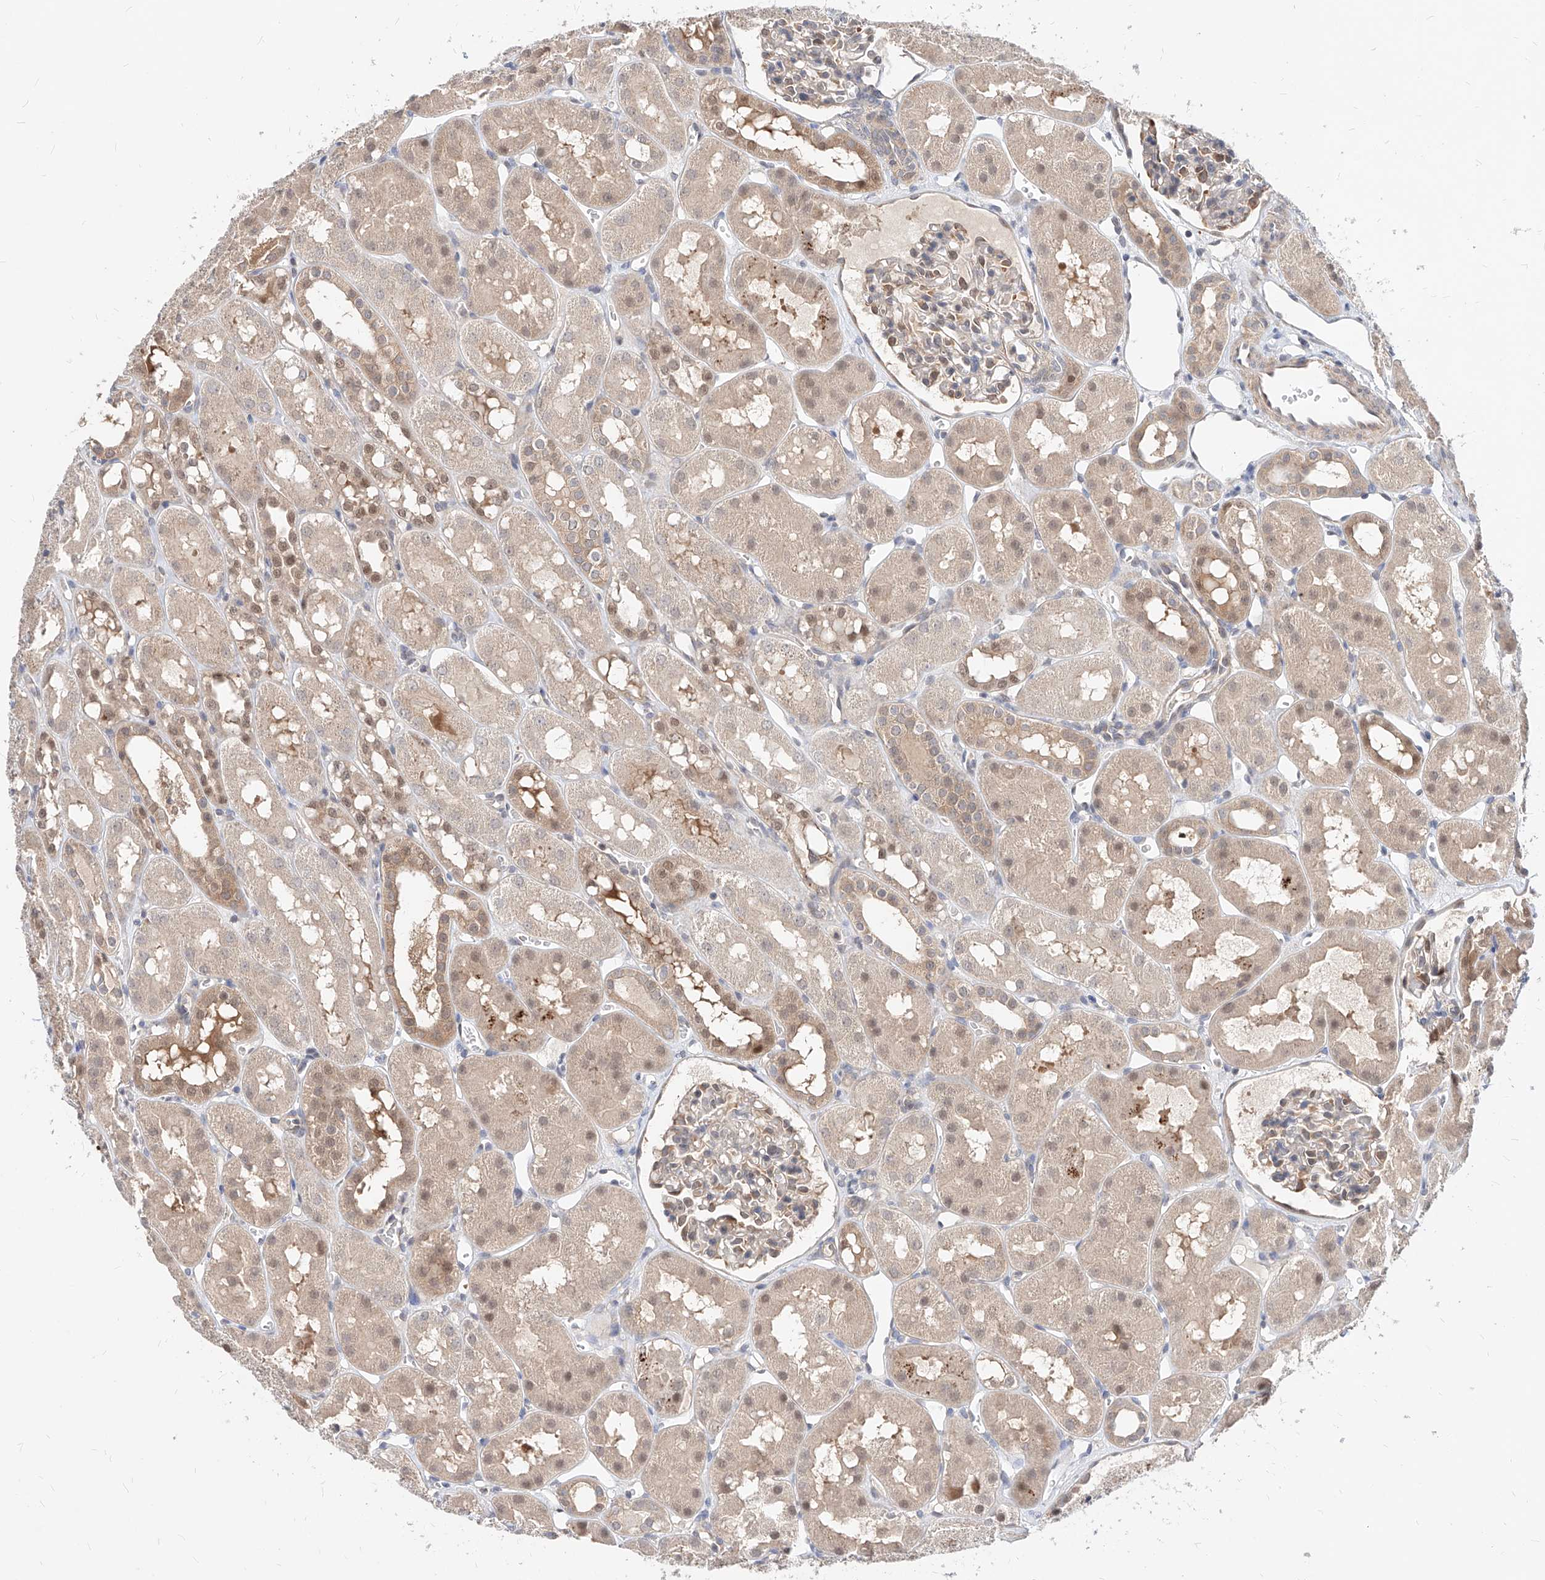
{"staining": {"intensity": "moderate", "quantity": "<25%", "location": "cytoplasmic/membranous"}, "tissue": "kidney", "cell_type": "Cells in glomeruli", "image_type": "normal", "snomed": [{"axis": "morphology", "description": "Normal tissue, NOS"}, {"axis": "topography", "description": "Kidney"}], "caption": "Benign kidney was stained to show a protein in brown. There is low levels of moderate cytoplasmic/membranous positivity in about <25% of cells in glomeruli.", "gene": "TSNAX", "patient": {"sex": "male", "age": 16}}